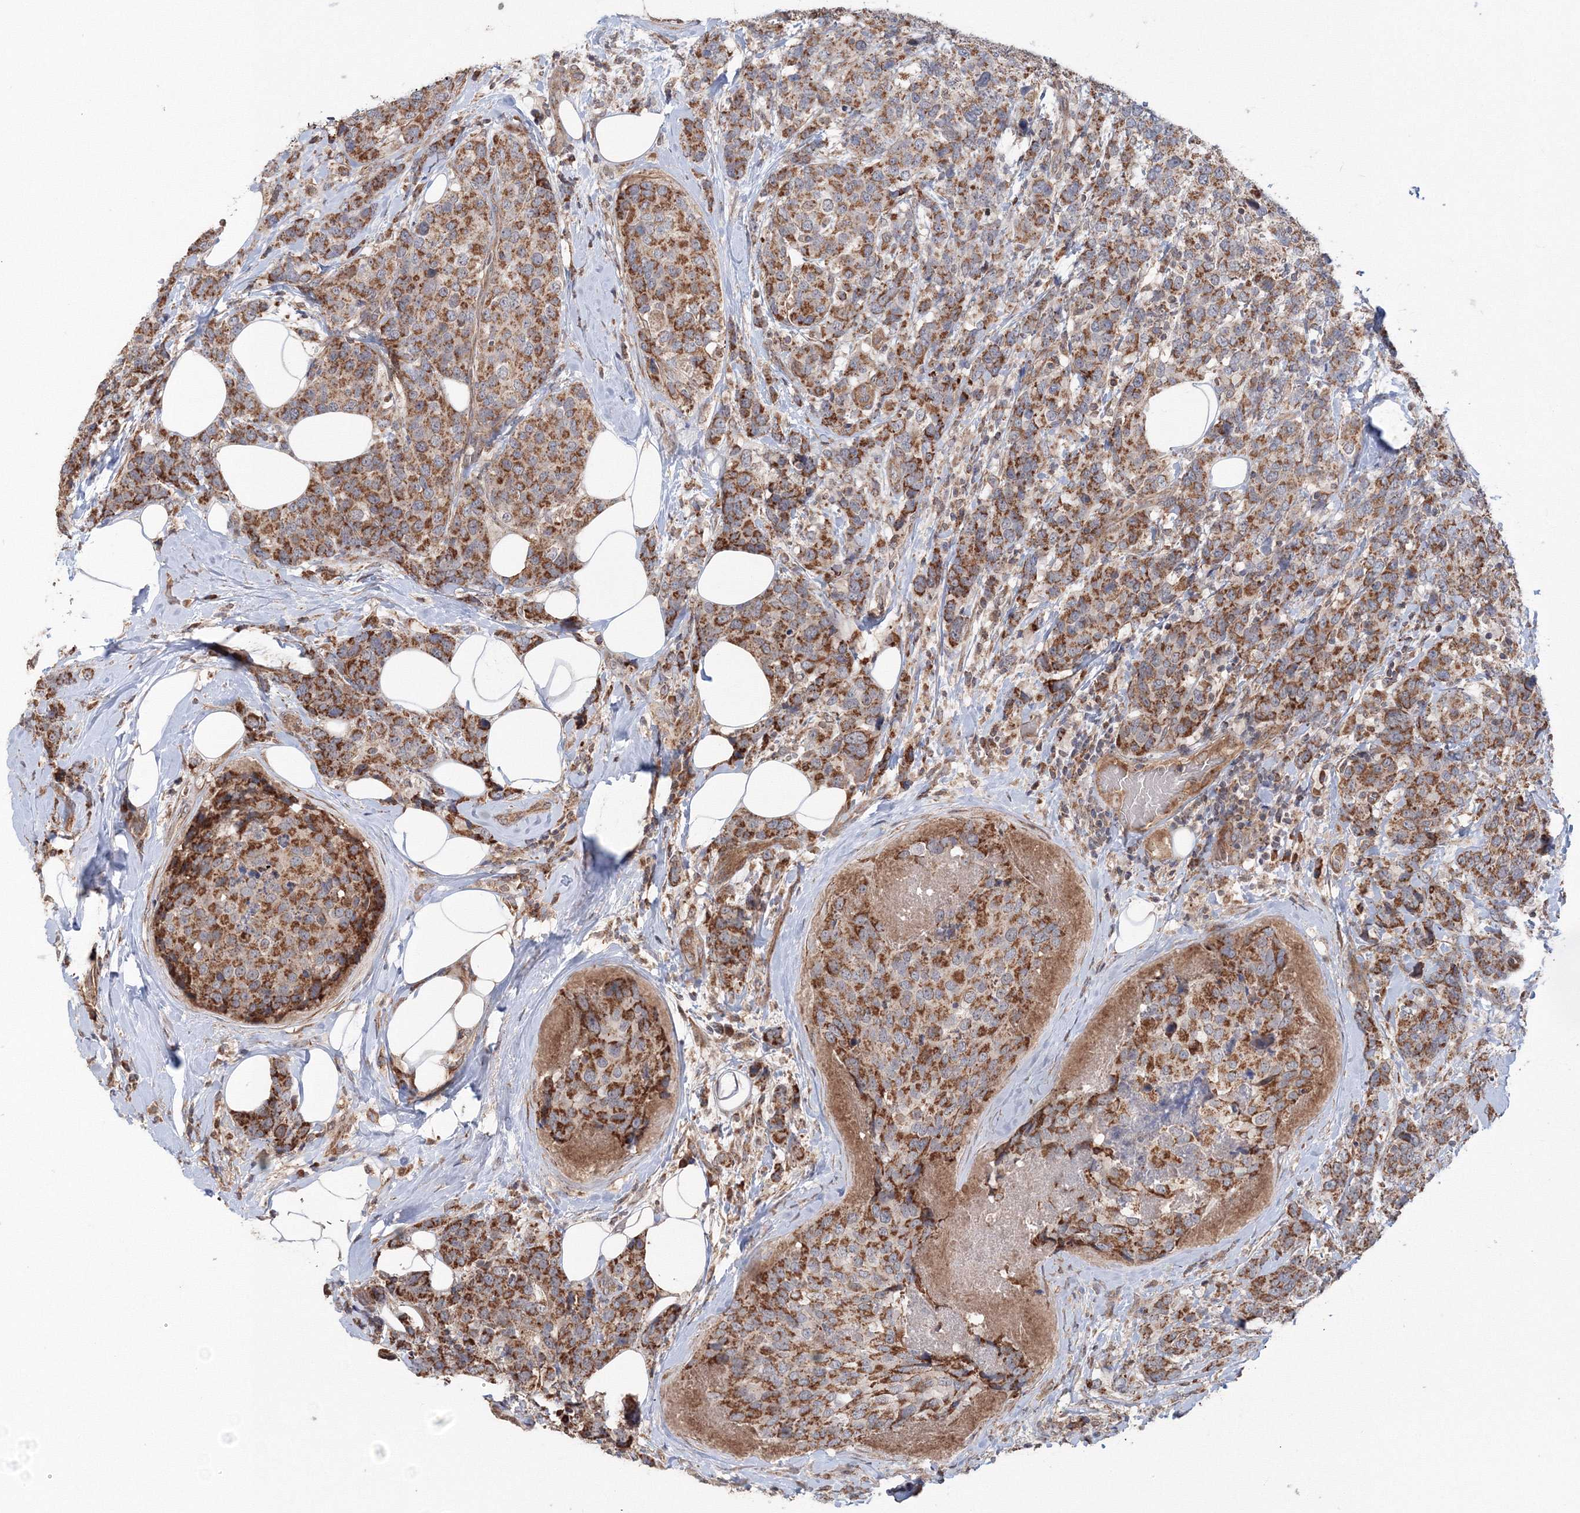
{"staining": {"intensity": "strong", "quantity": ">75%", "location": "cytoplasmic/membranous"}, "tissue": "breast cancer", "cell_type": "Tumor cells", "image_type": "cancer", "snomed": [{"axis": "morphology", "description": "Lobular carcinoma"}, {"axis": "topography", "description": "Breast"}], "caption": "Protein analysis of lobular carcinoma (breast) tissue demonstrates strong cytoplasmic/membranous positivity in about >75% of tumor cells.", "gene": "NOA1", "patient": {"sex": "female", "age": 59}}